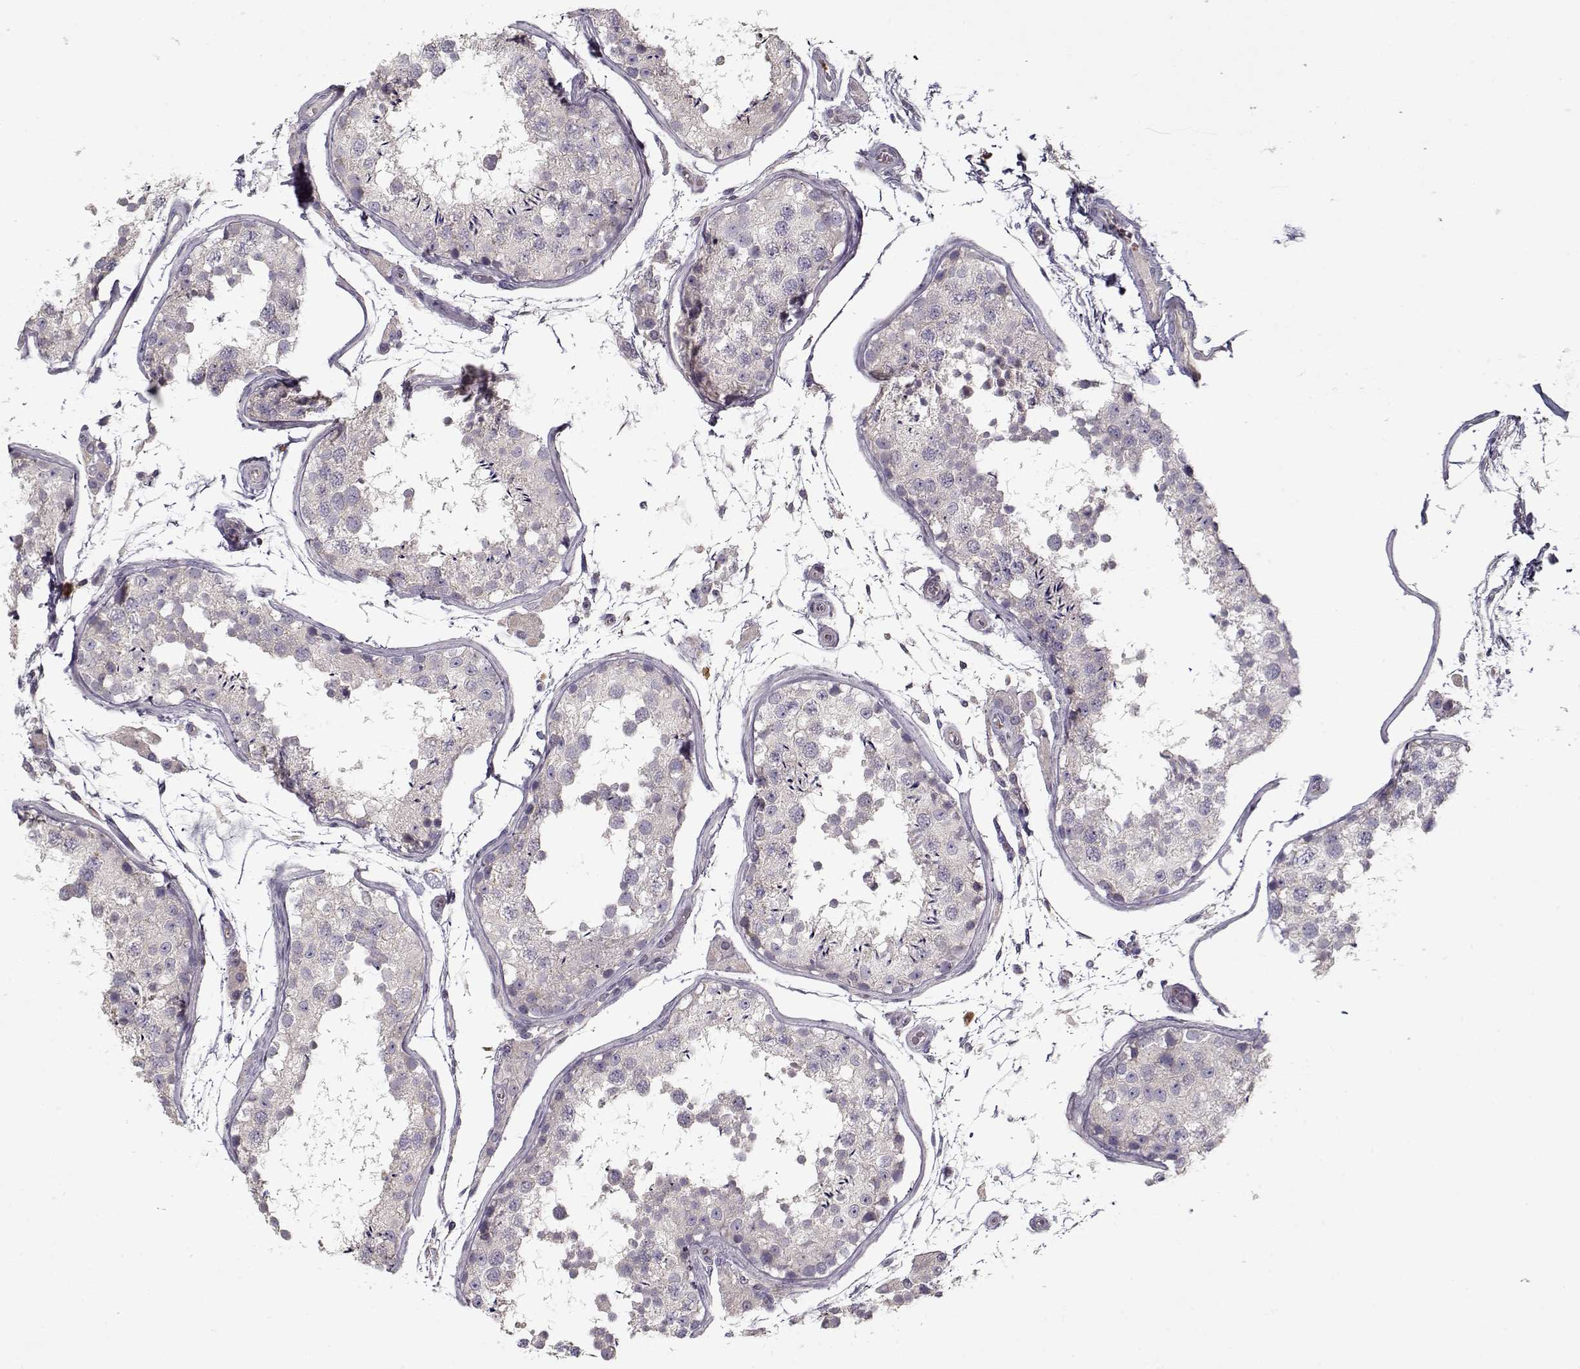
{"staining": {"intensity": "negative", "quantity": "none", "location": "none"}, "tissue": "testis", "cell_type": "Cells in seminiferous ducts", "image_type": "normal", "snomed": [{"axis": "morphology", "description": "Normal tissue, NOS"}, {"axis": "topography", "description": "Testis"}], "caption": "The IHC histopathology image has no significant staining in cells in seminiferous ducts of testis.", "gene": "UNC13D", "patient": {"sex": "male", "age": 29}}